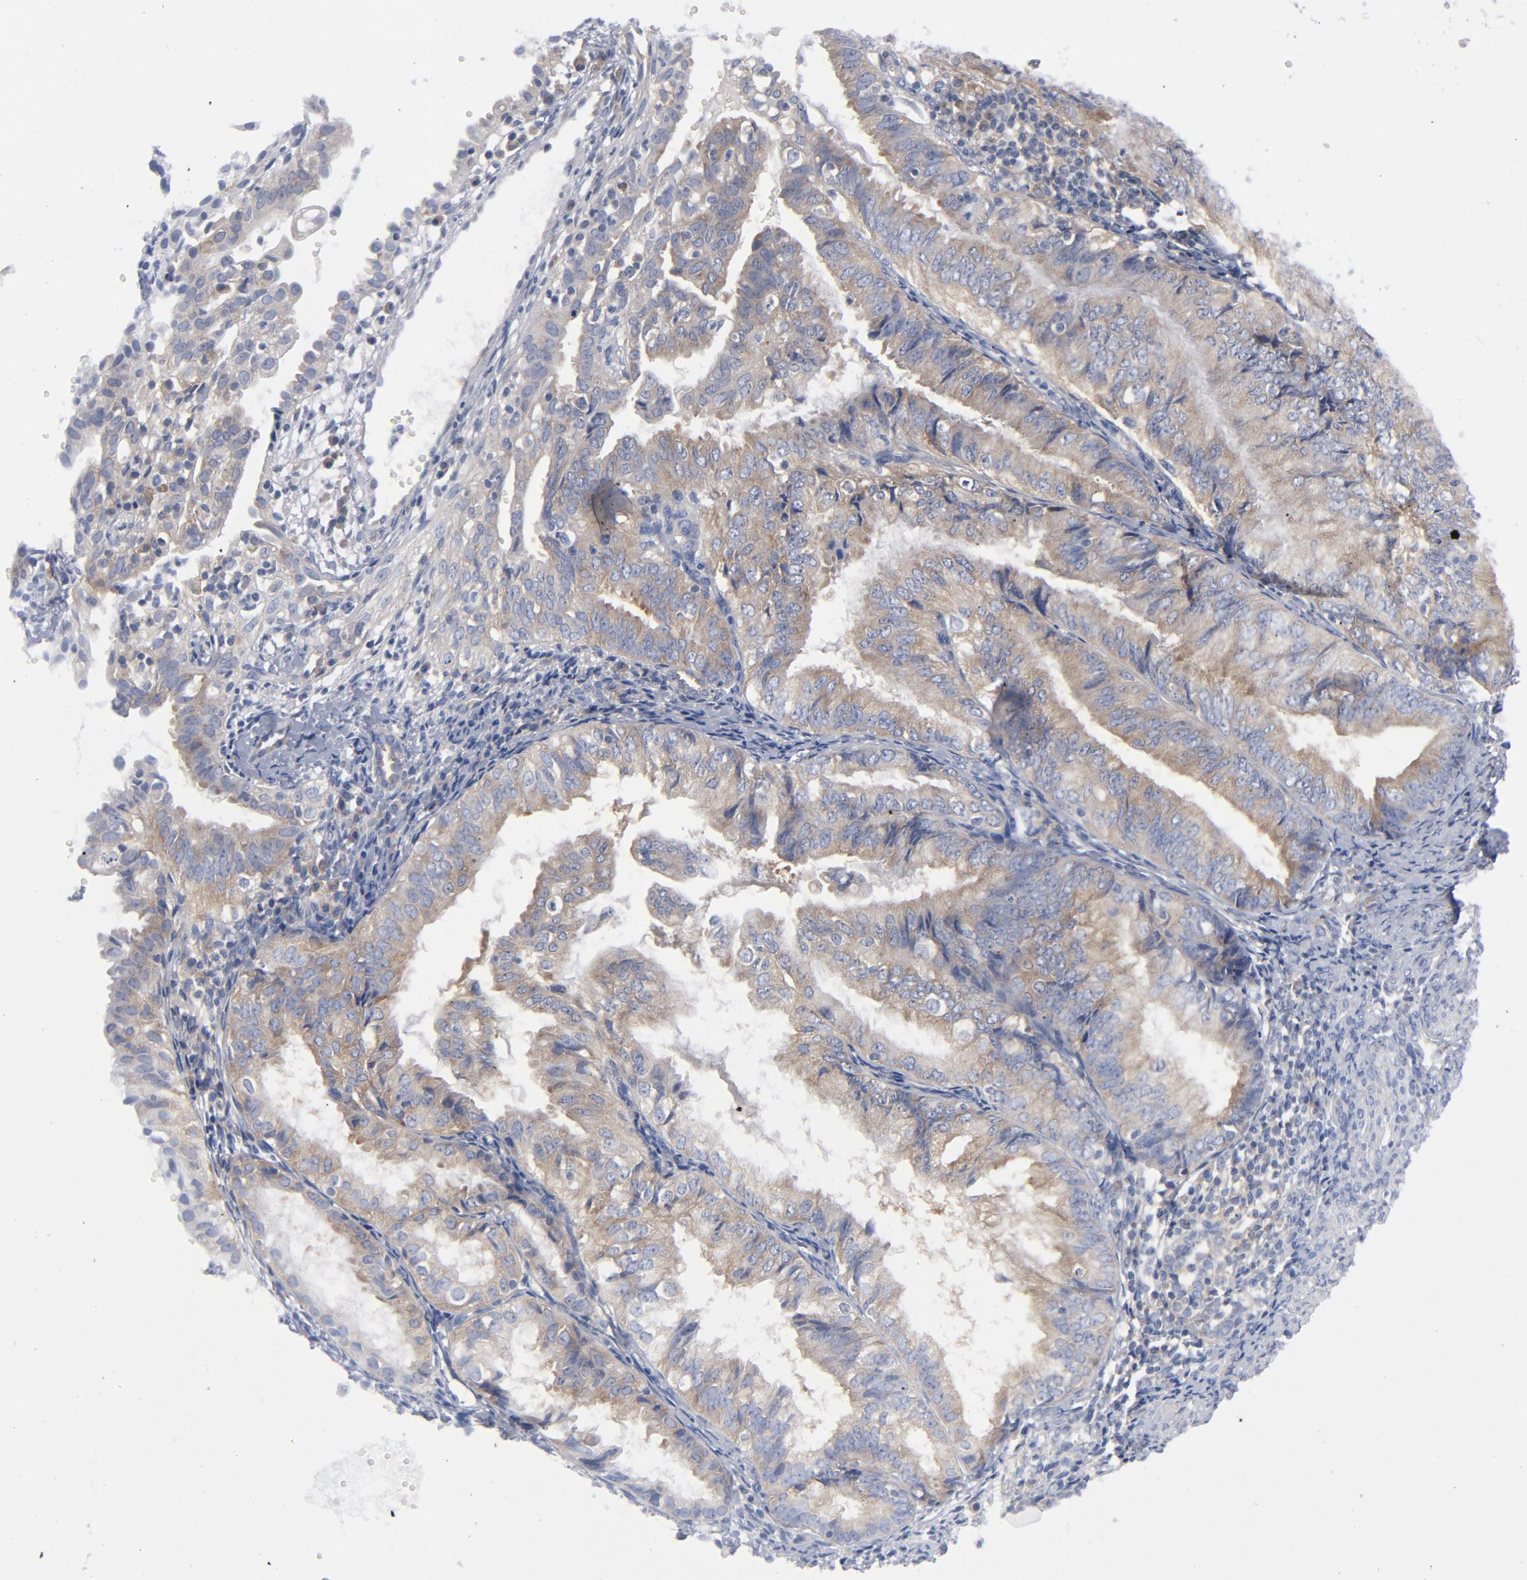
{"staining": {"intensity": "moderate", "quantity": "25%-75%", "location": "cytoplasmic/membranous"}, "tissue": "endometrial cancer", "cell_type": "Tumor cells", "image_type": "cancer", "snomed": [{"axis": "morphology", "description": "Adenocarcinoma, NOS"}, {"axis": "topography", "description": "Endometrium"}], "caption": "A medium amount of moderate cytoplasmic/membranous positivity is appreciated in about 25%-75% of tumor cells in endometrial adenocarcinoma tissue.", "gene": "CD86", "patient": {"sex": "female", "age": 66}}